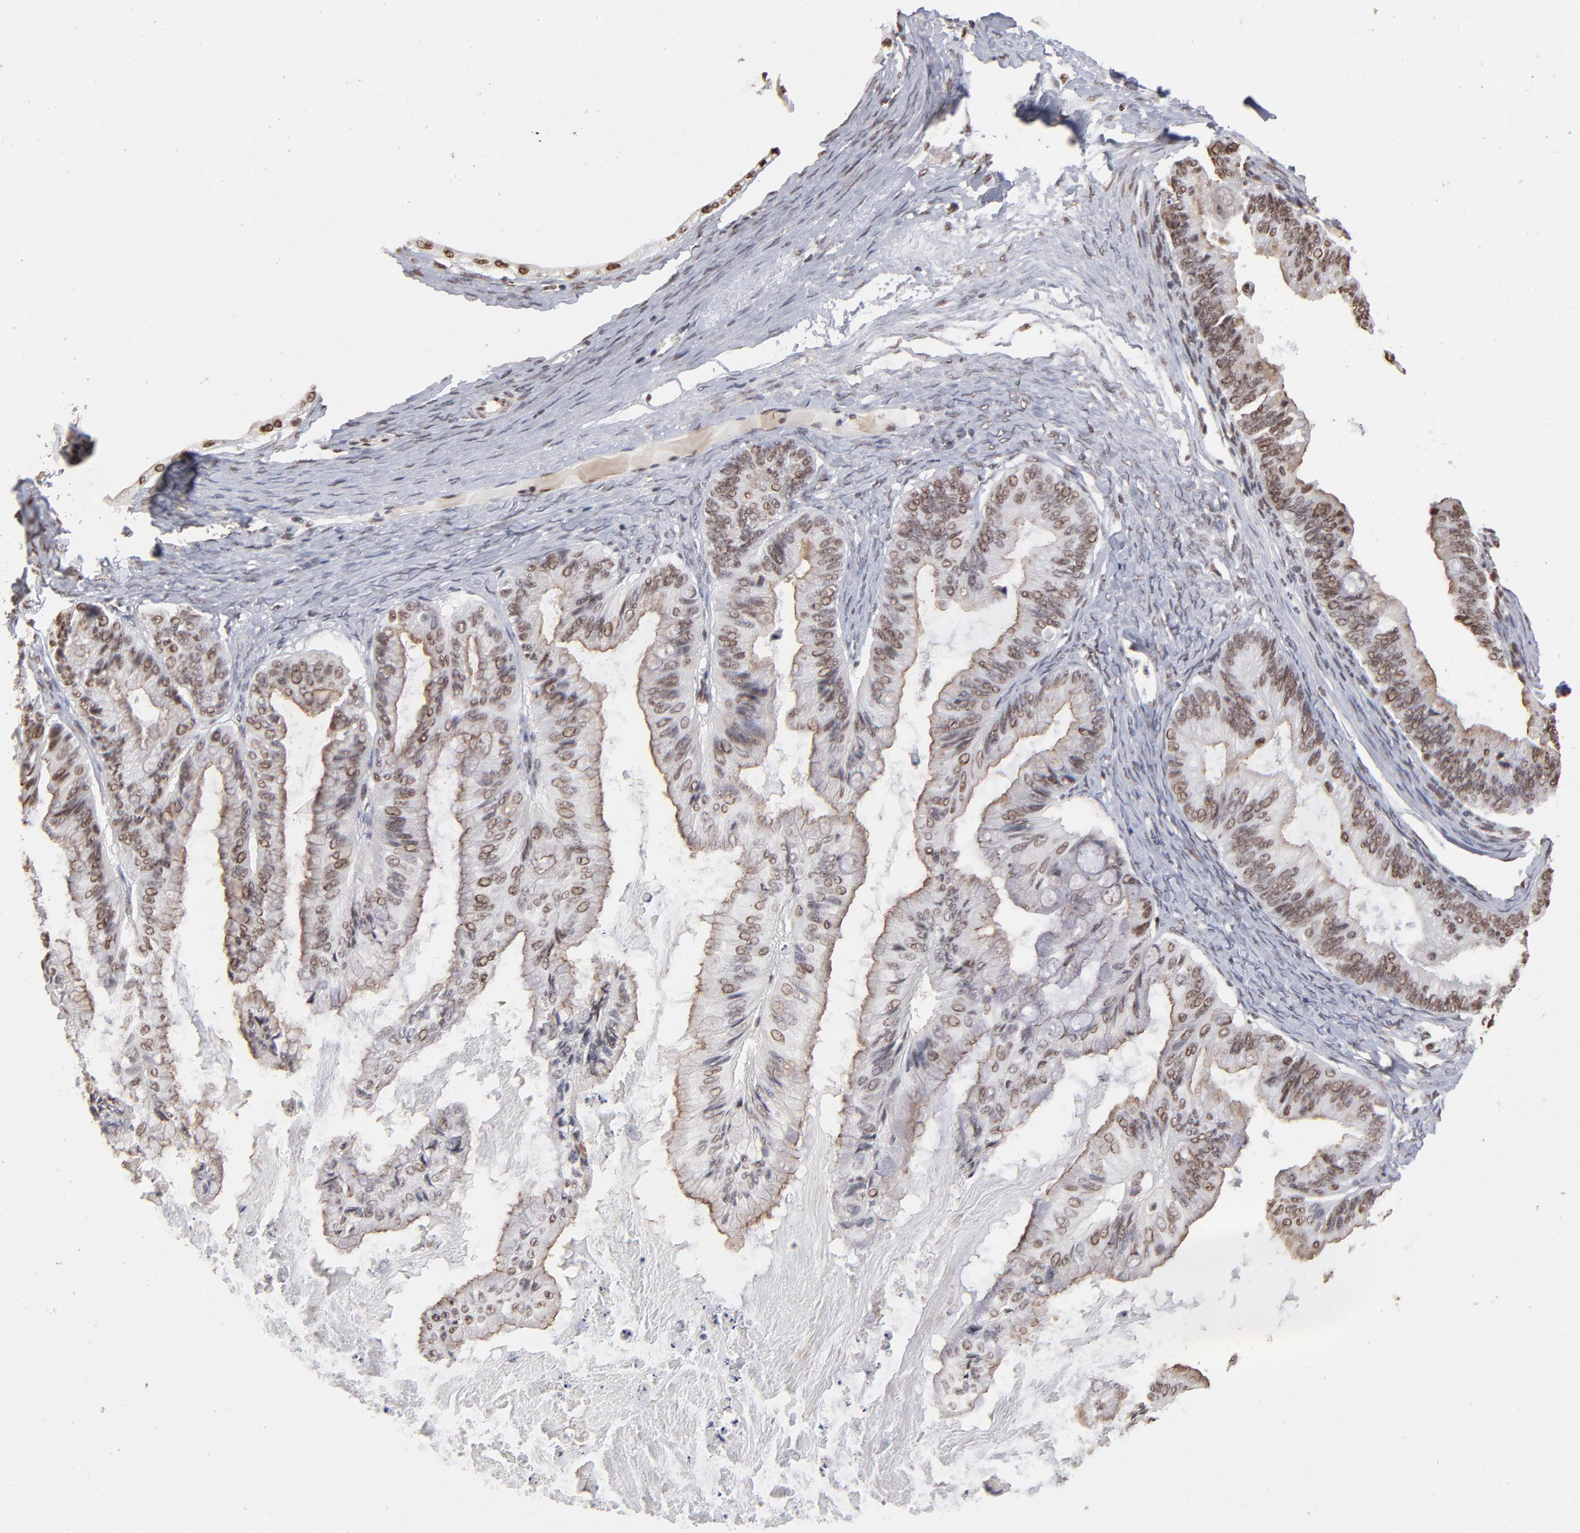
{"staining": {"intensity": "moderate", "quantity": ">75%", "location": "cytoplasmic/membranous,nuclear"}, "tissue": "ovarian cancer", "cell_type": "Tumor cells", "image_type": "cancer", "snomed": [{"axis": "morphology", "description": "Cystadenocarcinoma, mucinous, NOS"}, {"axis": "topography", "description": "Ovary"}], "caption": "Ovarian mucinous cystadenocarcinoma stained with DAB (3,3'-diaminobenzidine) IHC displays medium levels of moderate cytoplasmic/membranous and nuclear expression in approximately >75% of tumor cells.", "gene": "ZNF3", "patient": {"sex": "female", "age": 57}}